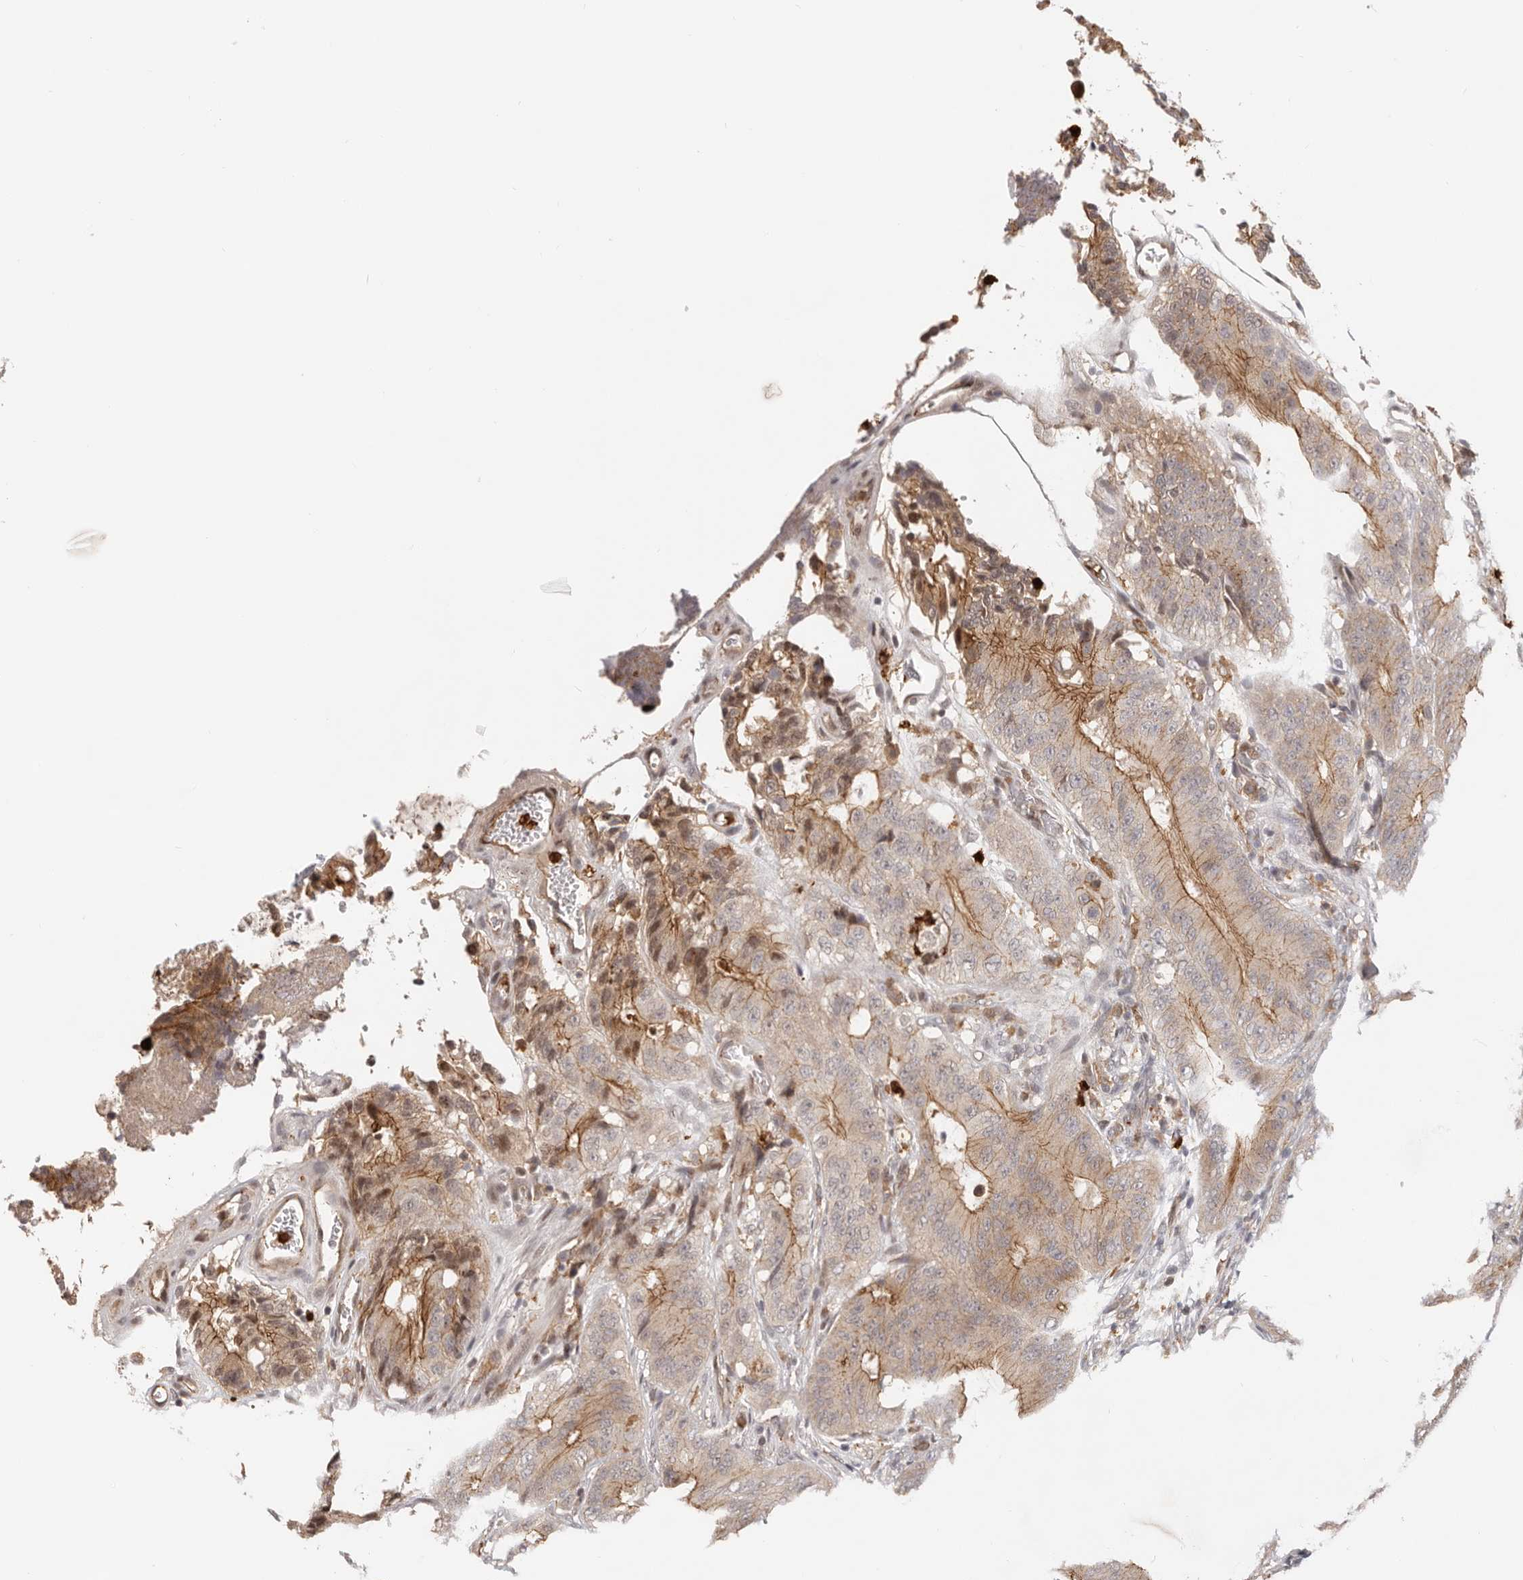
{"staining": {"intensity": "moderate", "quantity": ">75%", "location": "cytoplasmic/membranous"}, "tissue": "colorectal cancer", "cell_type": "Tumor cells", "image_type": "cancer", "snomed": [{"axis": "morphology", "description": "Adenocarcinoma, NOS"}, {"axis": "topography", "description": "Colon"}], "caption": "Tumor cells display medium levels of moderate cytoplasmic/membranous positivity in about >75% of cells in human adenocarcinoma (colorectal).", "gene": "AFDN", "patient": {"sex": "male", "age": 83}}